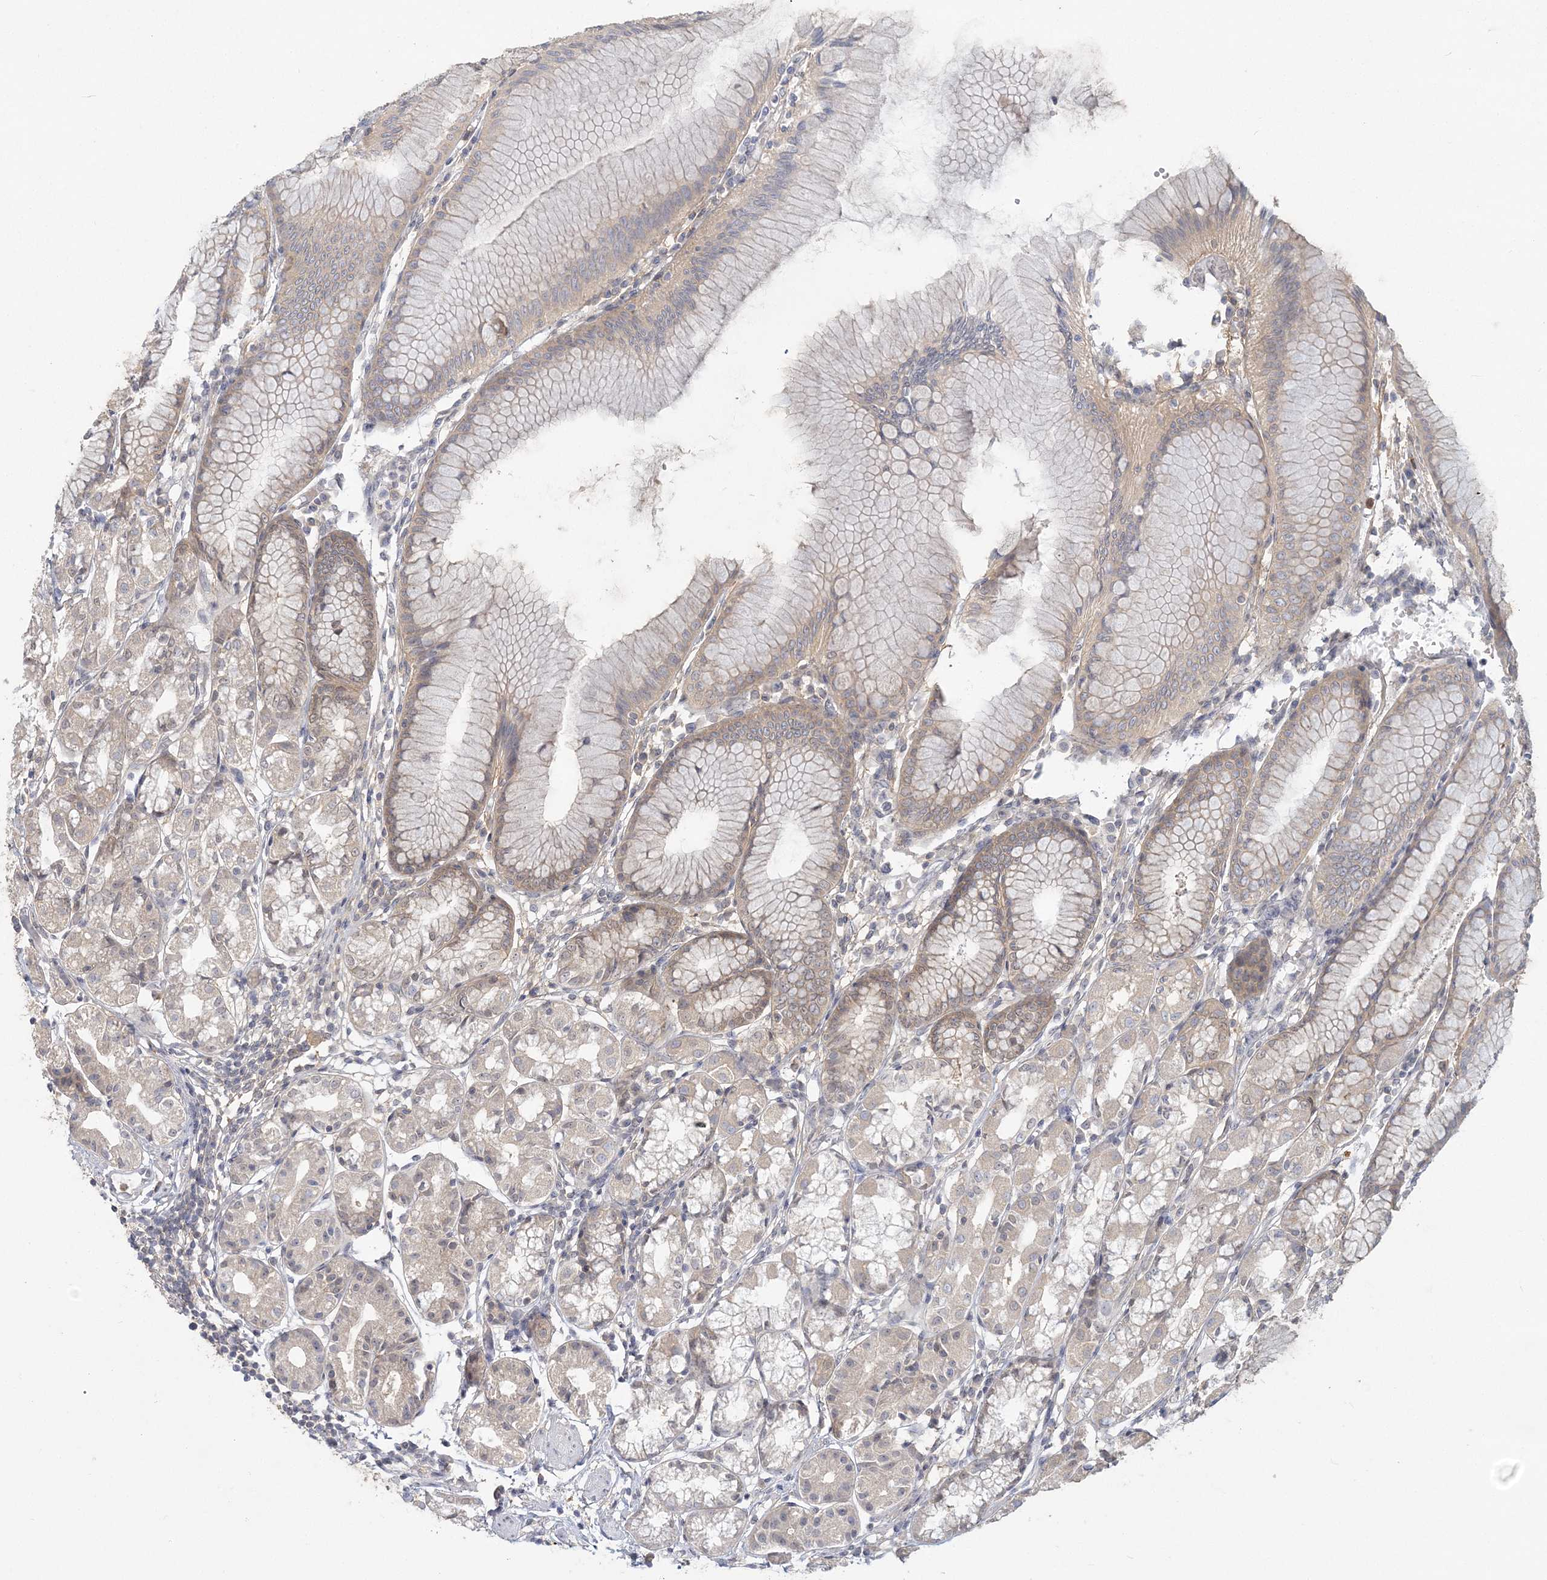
{"staining": {"intensity": "weak", "quantity": "25%-75%", "location": "cytoplasmic/membranous"}, "tissue": "stomach", "cell_type": "Glandular cells", "image_type": "normal", "snomed": [{"axis": "morphology", "description": "Normal tissue, NOS"}, {"axis": "topography", "description": "Stomach"}], "caption": "Protein analysis of unremarkable stomach reveals weak cytoplasmic/membranous staining in approximately 25%-75% of glandular cells.", "gene": "ANKS1A", "patient": {"sex": "female", "age": 57}}